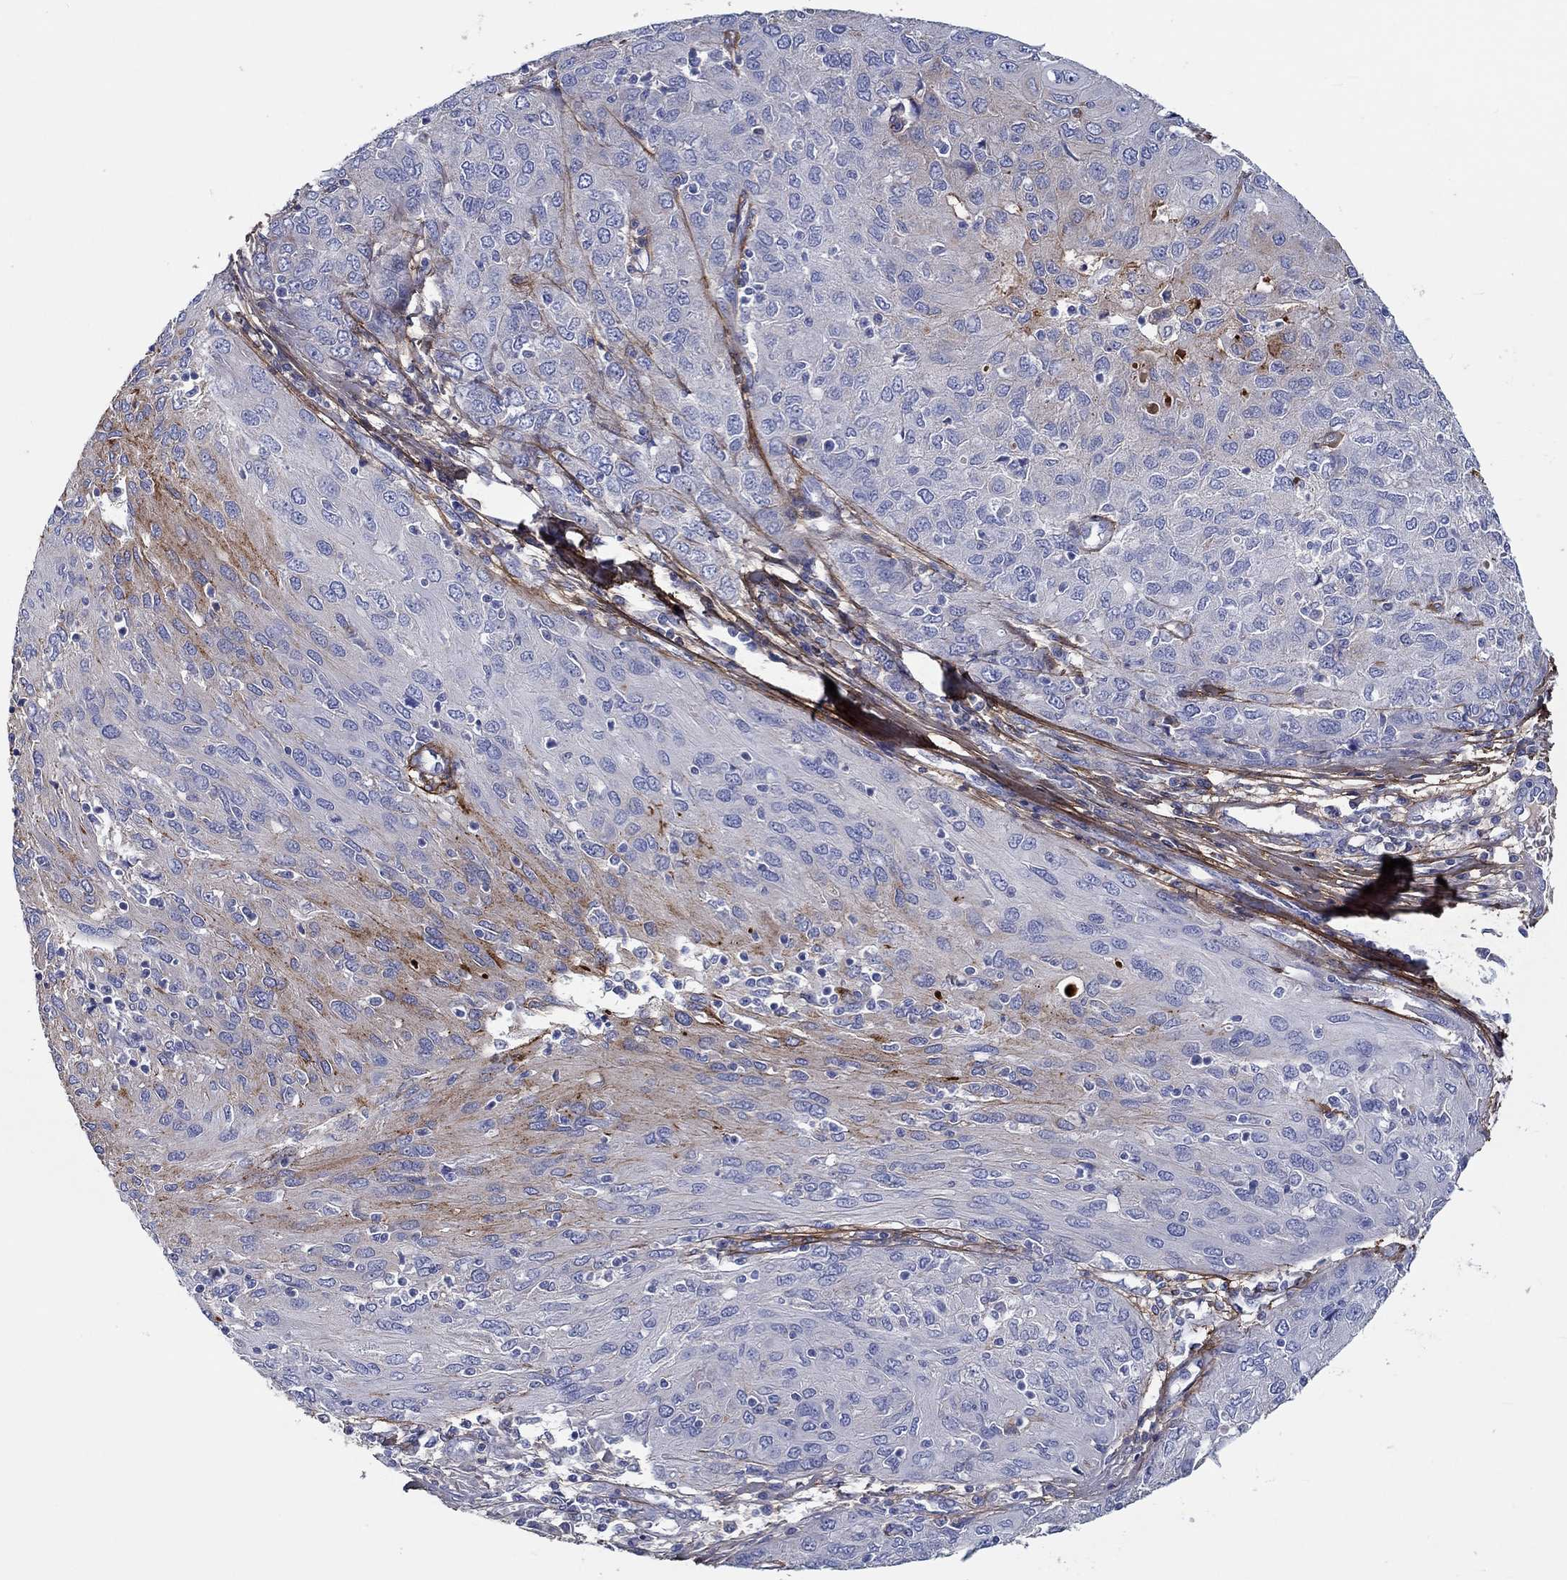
{"staining": {"intensity": "moderate", "quantity": "<25%", "location": "cytoplasmic/membranous"}, "tissue": "ovarian cancer", "cell_type": "Tumor cells", "image_type": "cancer", "snomed": [{"axis": "morphology", "description": "Carcinoma, endometroid"}, {"axis": "topography", "description": "Ovary"}], "caption": "Immunohistochemical staining of ovarian cancer (endometroid carcinoma) exhibits low levels of moderate cytoplasmic/membranous positivity in about <25% of tumor cells. The staining was performed using DAB (3,3'-diaminobenzidine), with brown indicating positive protein expression. Nuclei are stained blue with hematoxylin.", "gene": "TGFBI", "patient": {"sex": "female", "age": 50}}